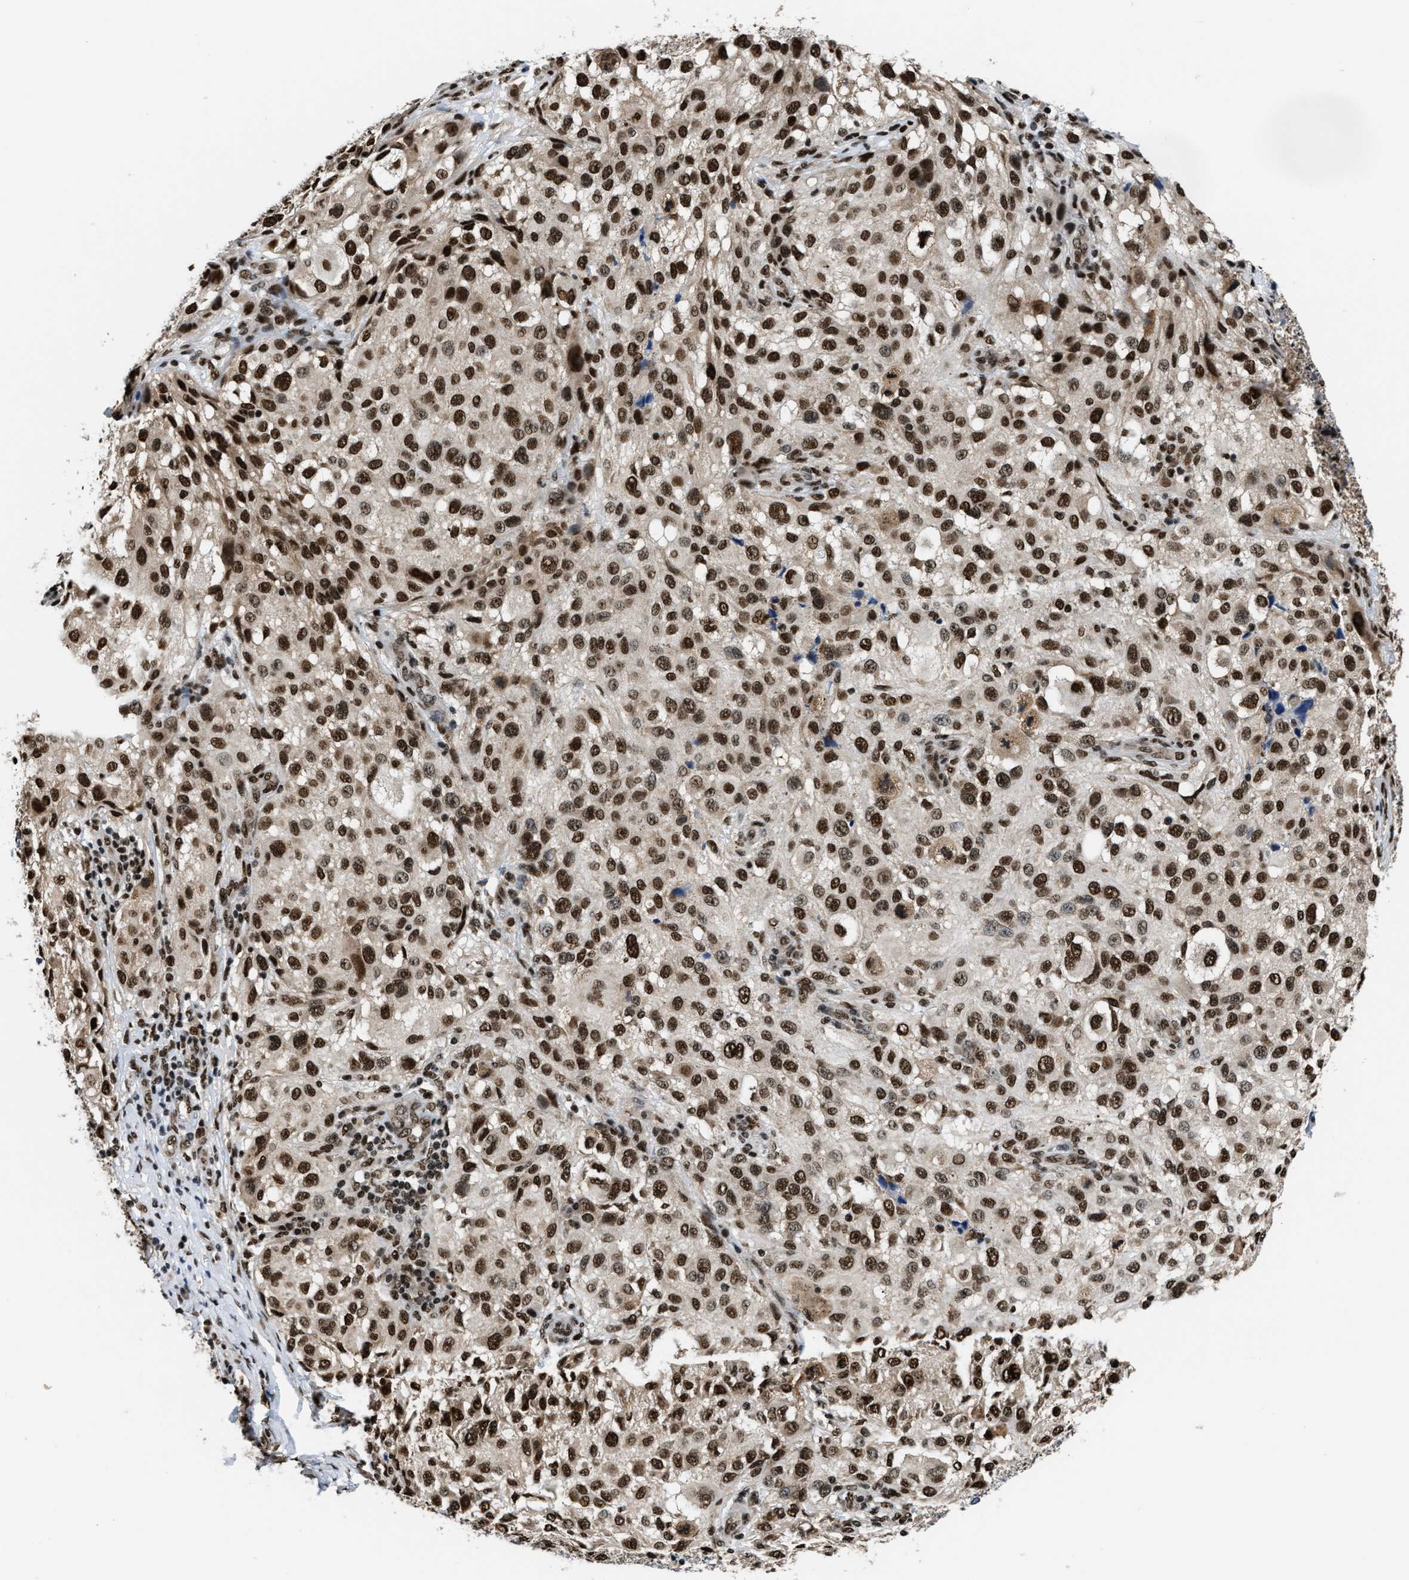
{"staining": {"intensity": "strong", "quantity": ">75%", "location": "nuclear"}, "tissue": "melanoma", "cell_type": "Tumor cells", "image_type": "cancer", "snomed": [{"axis": "morphology", "description": "Necrosis, NOS"}, {"axis": "morphology", "description": "Malignant melanoma, NOS"}, {"axis": "topography", "description": "Skin"}], "caption": "Malignant melanoma was stained to show a protein in brown. There is high levels of strong nuclear staining in about >75% of tumor cells. Using DAB (3,3'-diaminobenzidine) (brown) and hematoxylin (blue) stains, captured at high magnification using brightfield microscopy.", "gene": "CCNDBP1", "patient": {"sex": "female", "age": 87}}